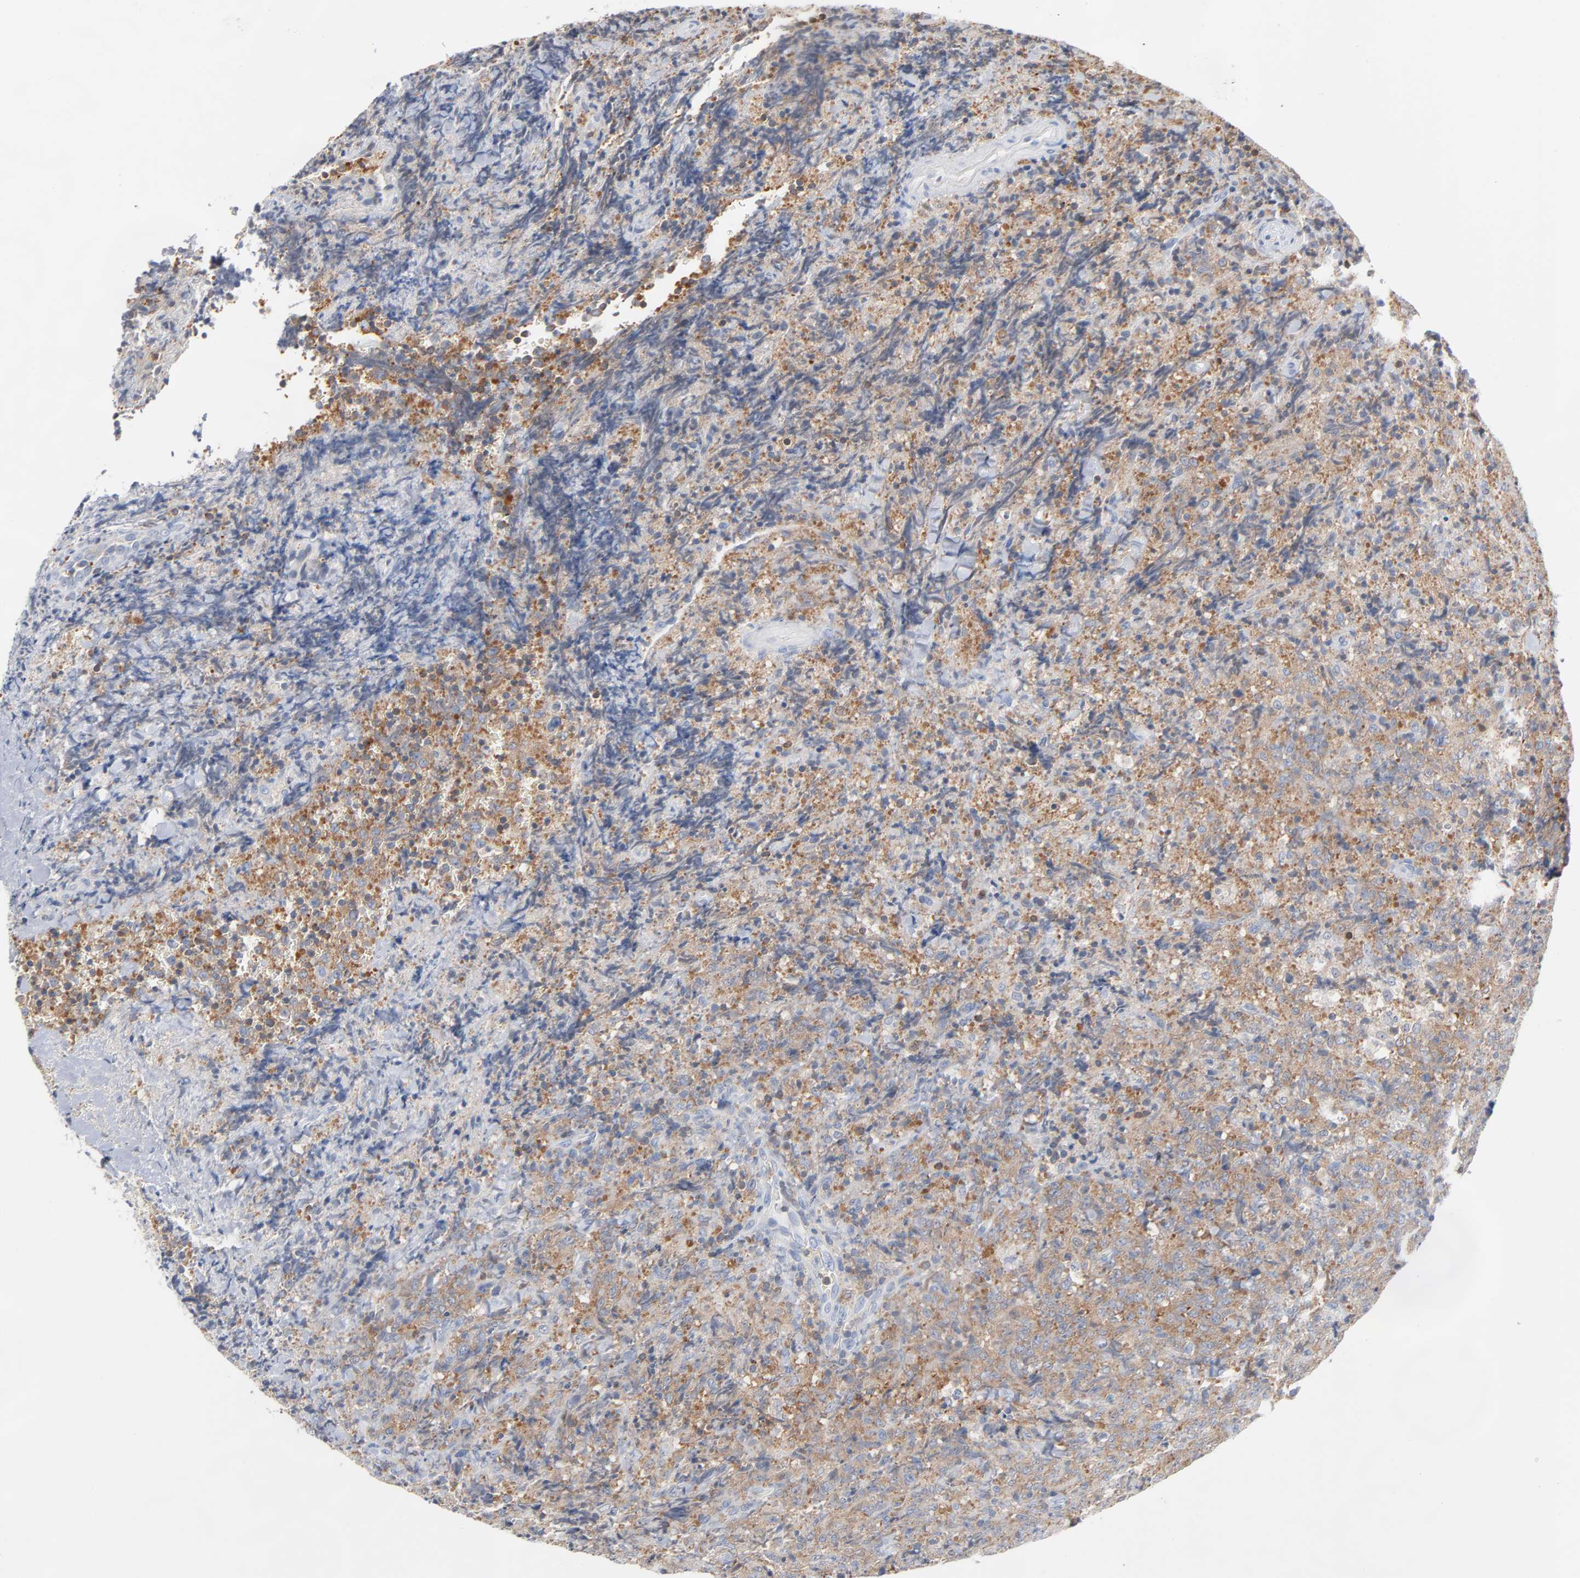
{"staining": {"intensity": "moderate", "quantity": ">75%", "location": "cytoplasmic/membranous"}, "tissue": "lymphoma", "cell_type": "Tumor cells", "image_type": "cancer", "snomed": [{"axis": "morphology", "description": "Malignant lymphoma, non-Hodgkin's type, High grade"}, {"axis": "topography", "description": "Tonsil"}], "caption": "Protein staining demonstrates moderate cytoplasmic/membranous expression in about >75% of tumor cells in high-grade malignant lymphoma, non-Hodgkin's type. (DAB = brown stain, brightfield microscopy at high magnification).", "gene": "PTK2B", "patient": {"sex": "female", "age": 36}}